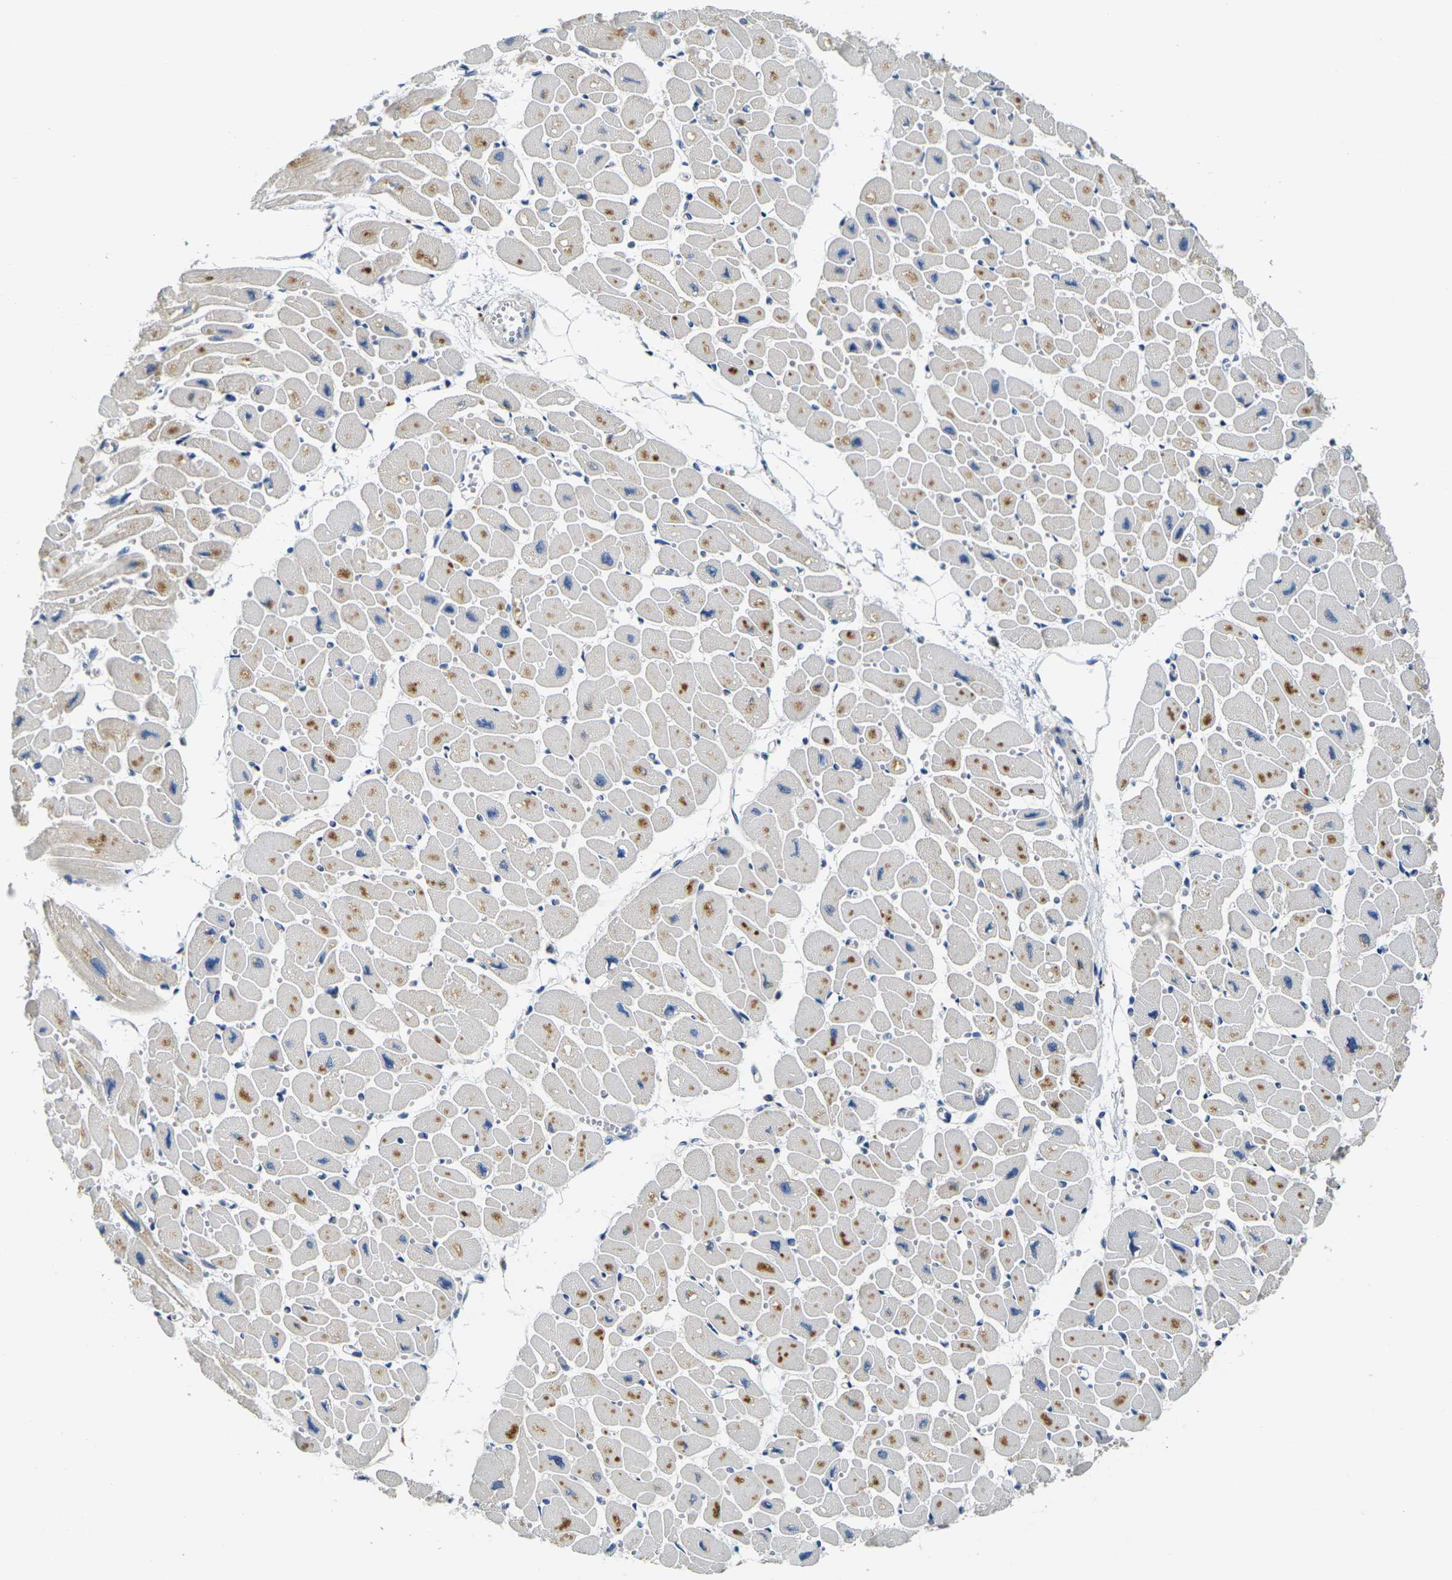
{"staining": {"intensity": "weak", "quantity": "<25%", "location": "cytoplasmic/membranous"}, "tissue": "heart muscle", "cell_type": "Cardiomyocytes", "image_type": "normal", "snomed": [{"axis": "morphology", "description": "Normal tissue, NOS"}, {"axis": "topography", "description": "Heart"}], "caption": "Immunohistochemical staining of unremarkable human heart muscle demonstrates no significant positivity in cardiomyocytes. (Brightfield microscopy of DAB immunohistochemistry (IHC) at high magnification).", "gene": "SHISAL2B", "patient": {"sex": "female", "age": 54}}